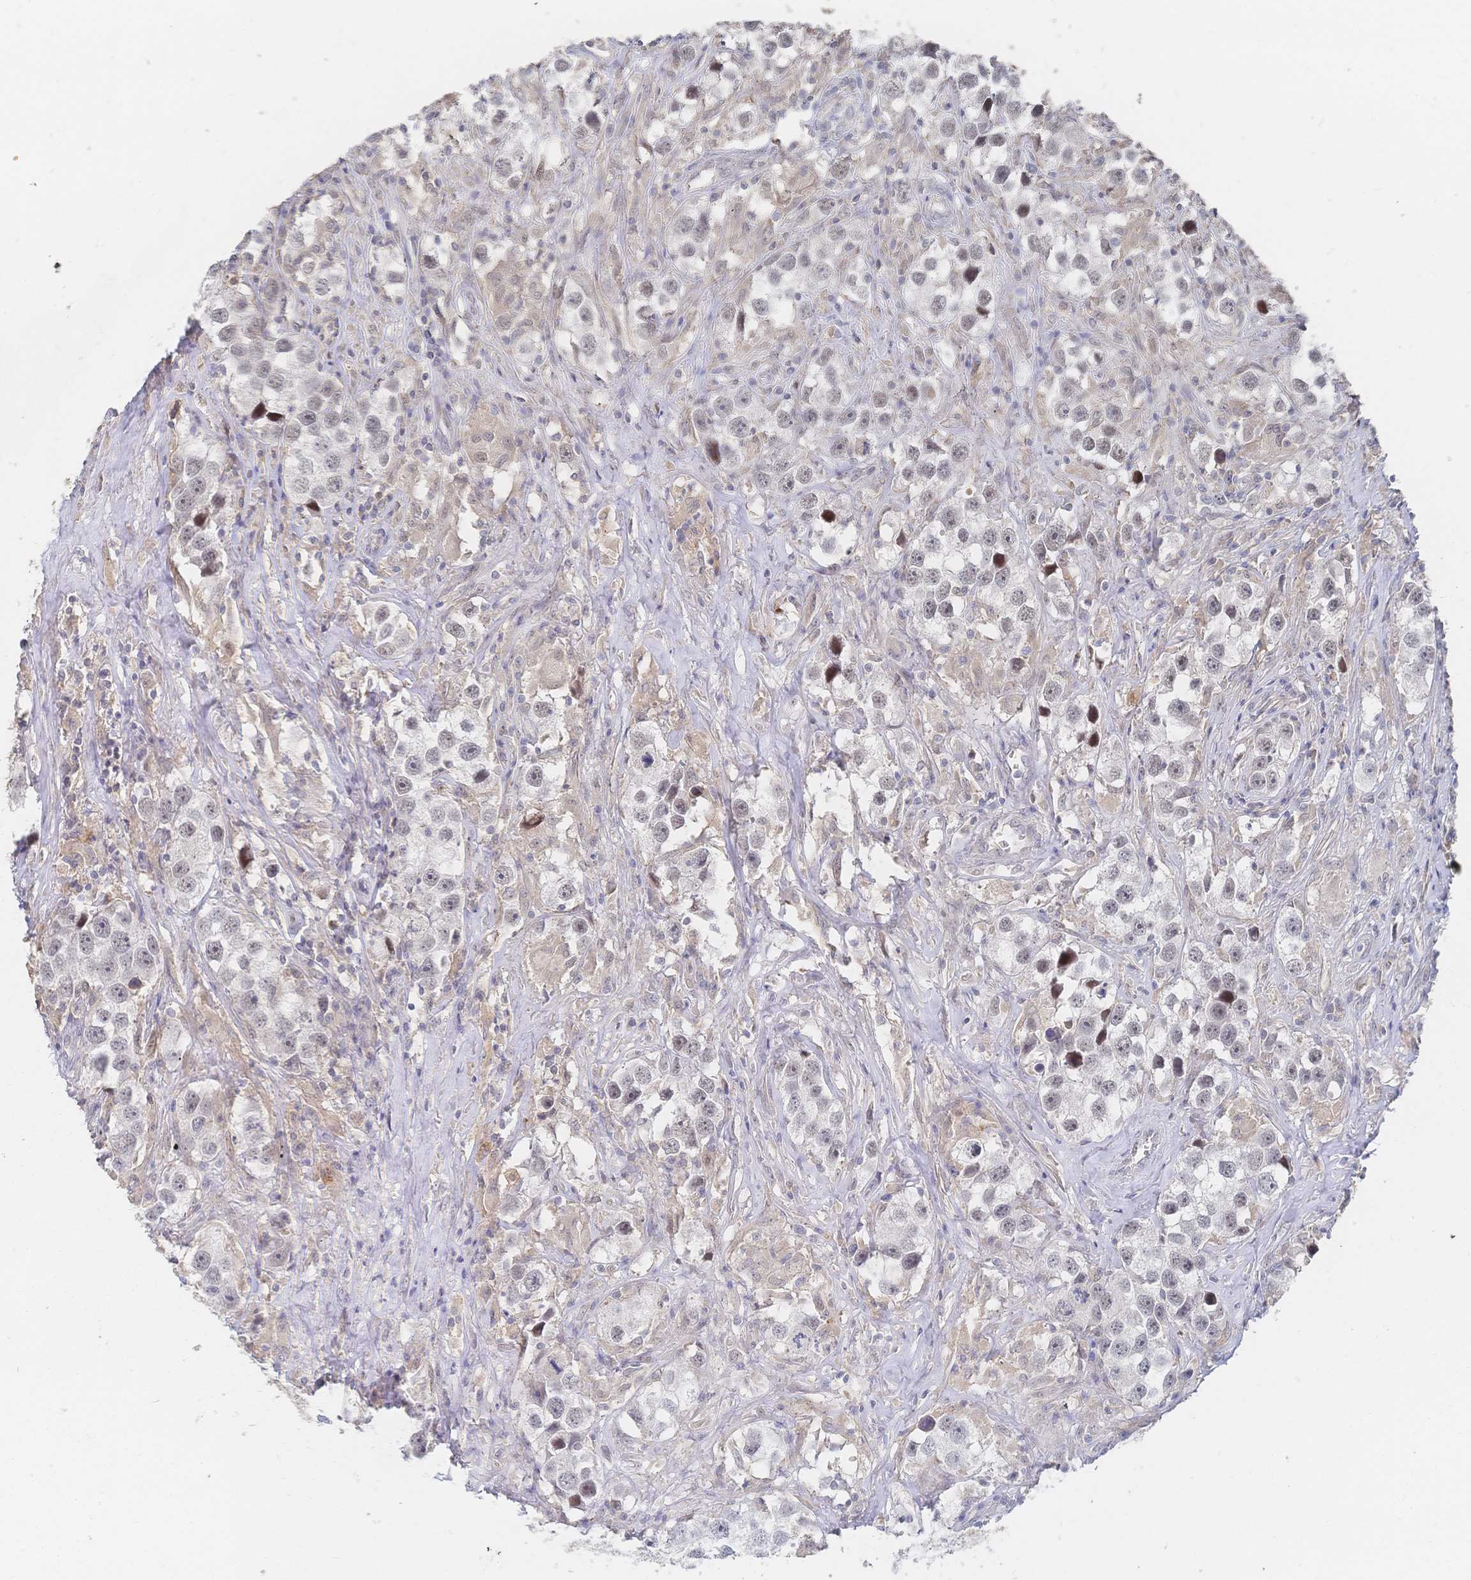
{"staining": {"intensity": "weak", "quantity": "25%-75%", "location": "nuclear"}, "tissue": "testis cancer", "cell_type": "Tumor cells", "image_type": "cancer", "snomed": [{"axis": "morphology", "description": "Seminoma, NOS"}, {"axis": "topography", "description": "Testis"}], "caption": "There is low levels of weak nuclear positivity in tumor cells of seminoma (testis), as demonstrated by immunohistochemical staining (brown color).", "gene": "LRP5", "patient": {"sex": "male", "age": 49}}